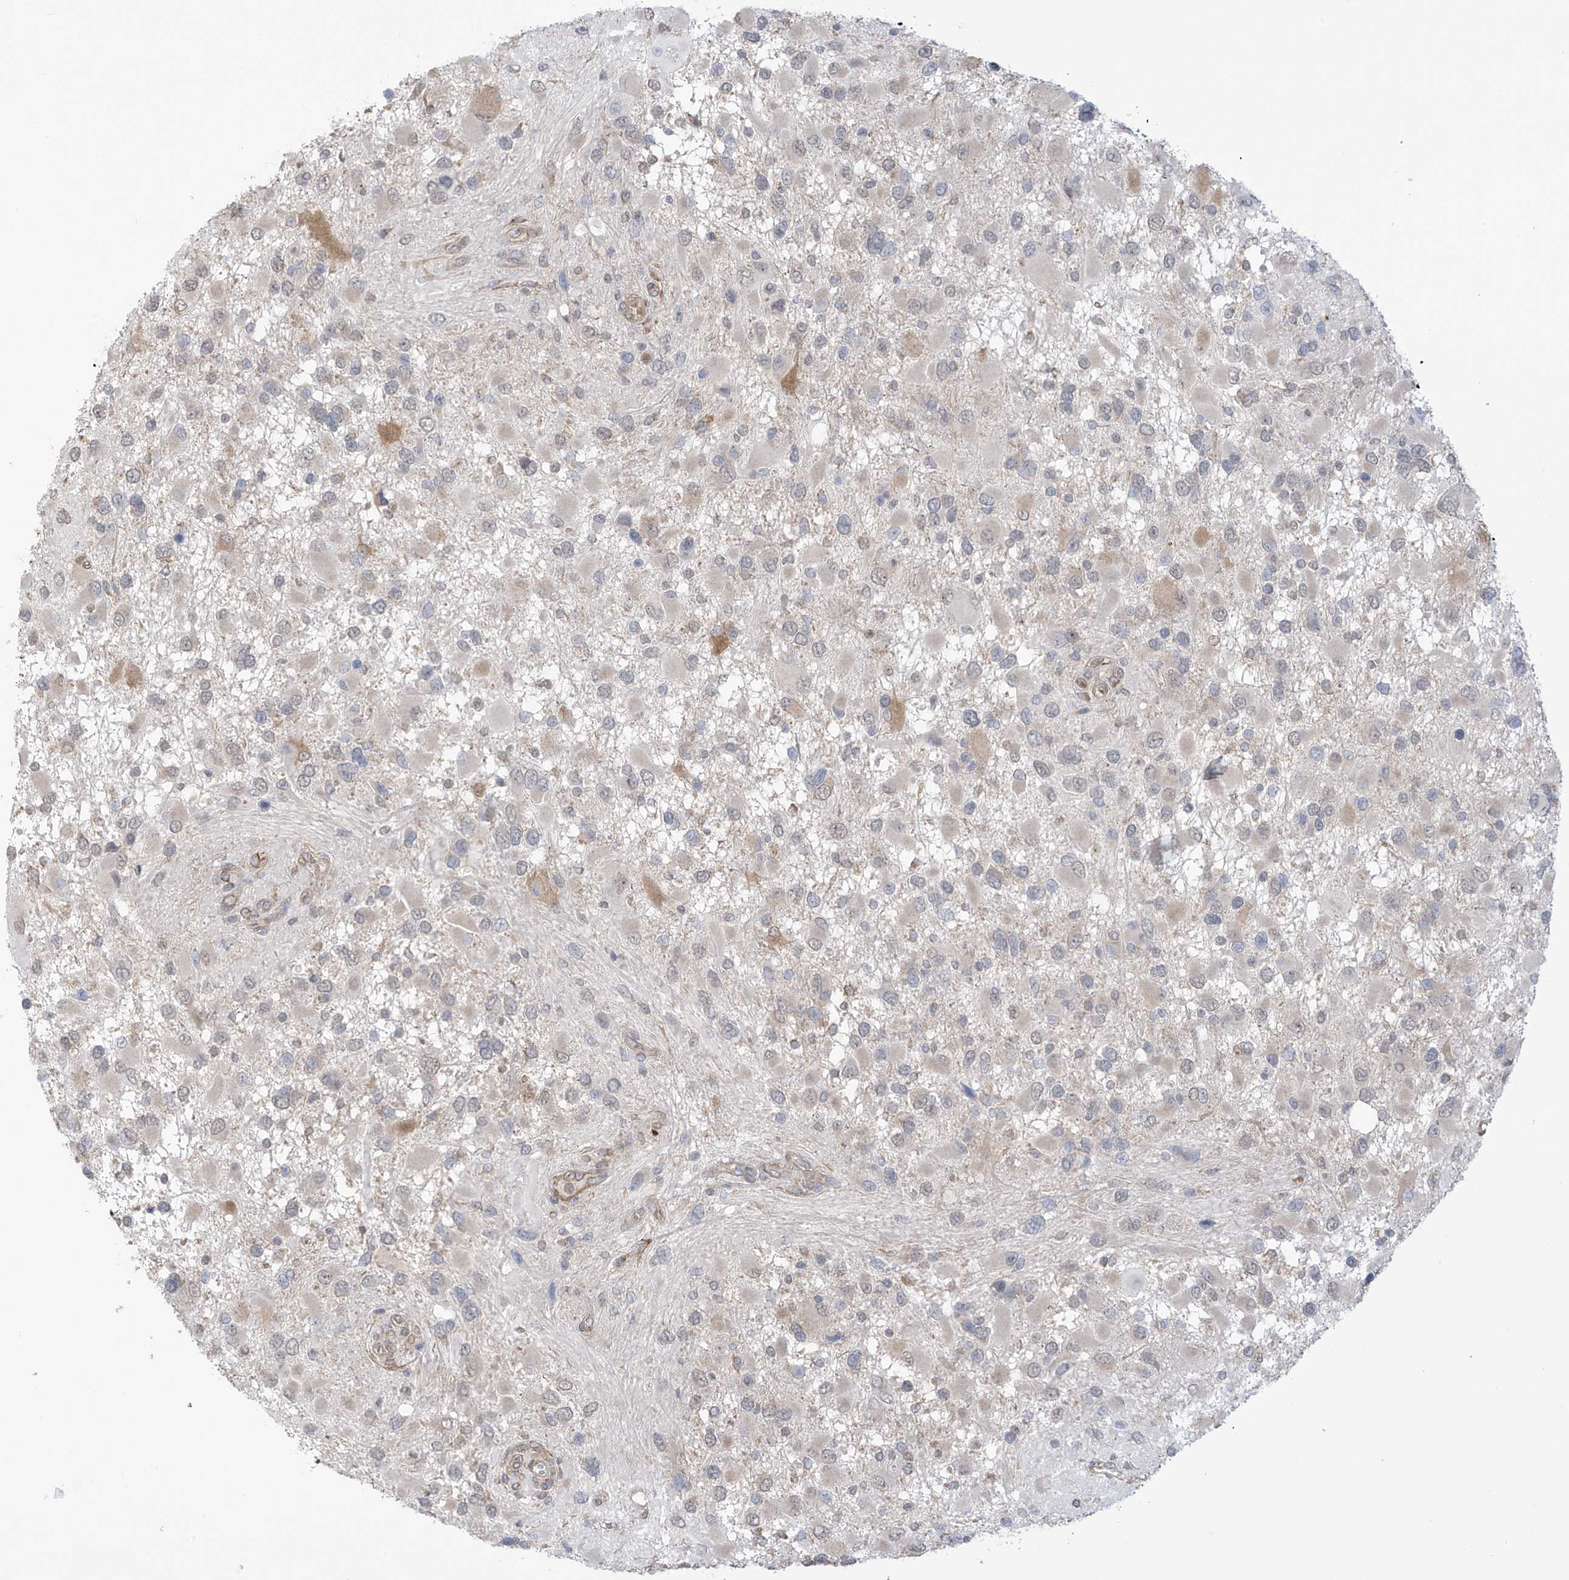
{"staining": {"intensity": "negative", "quantity": "none", "location": "none"}, "tissue": "glioma", "cell_type": "Tumor cells", "image_type": "cancer", "snomed": [{"axis": "morphology", "description": "Glioma, malignant, High grade"}, {"axis": "topography", "description": "Brain"}], "caption": "Tumor cells are negative for brown protein staining in glioma.", "gene": "KIAA1522", "patient": {"sex": "male", "age": 53}}